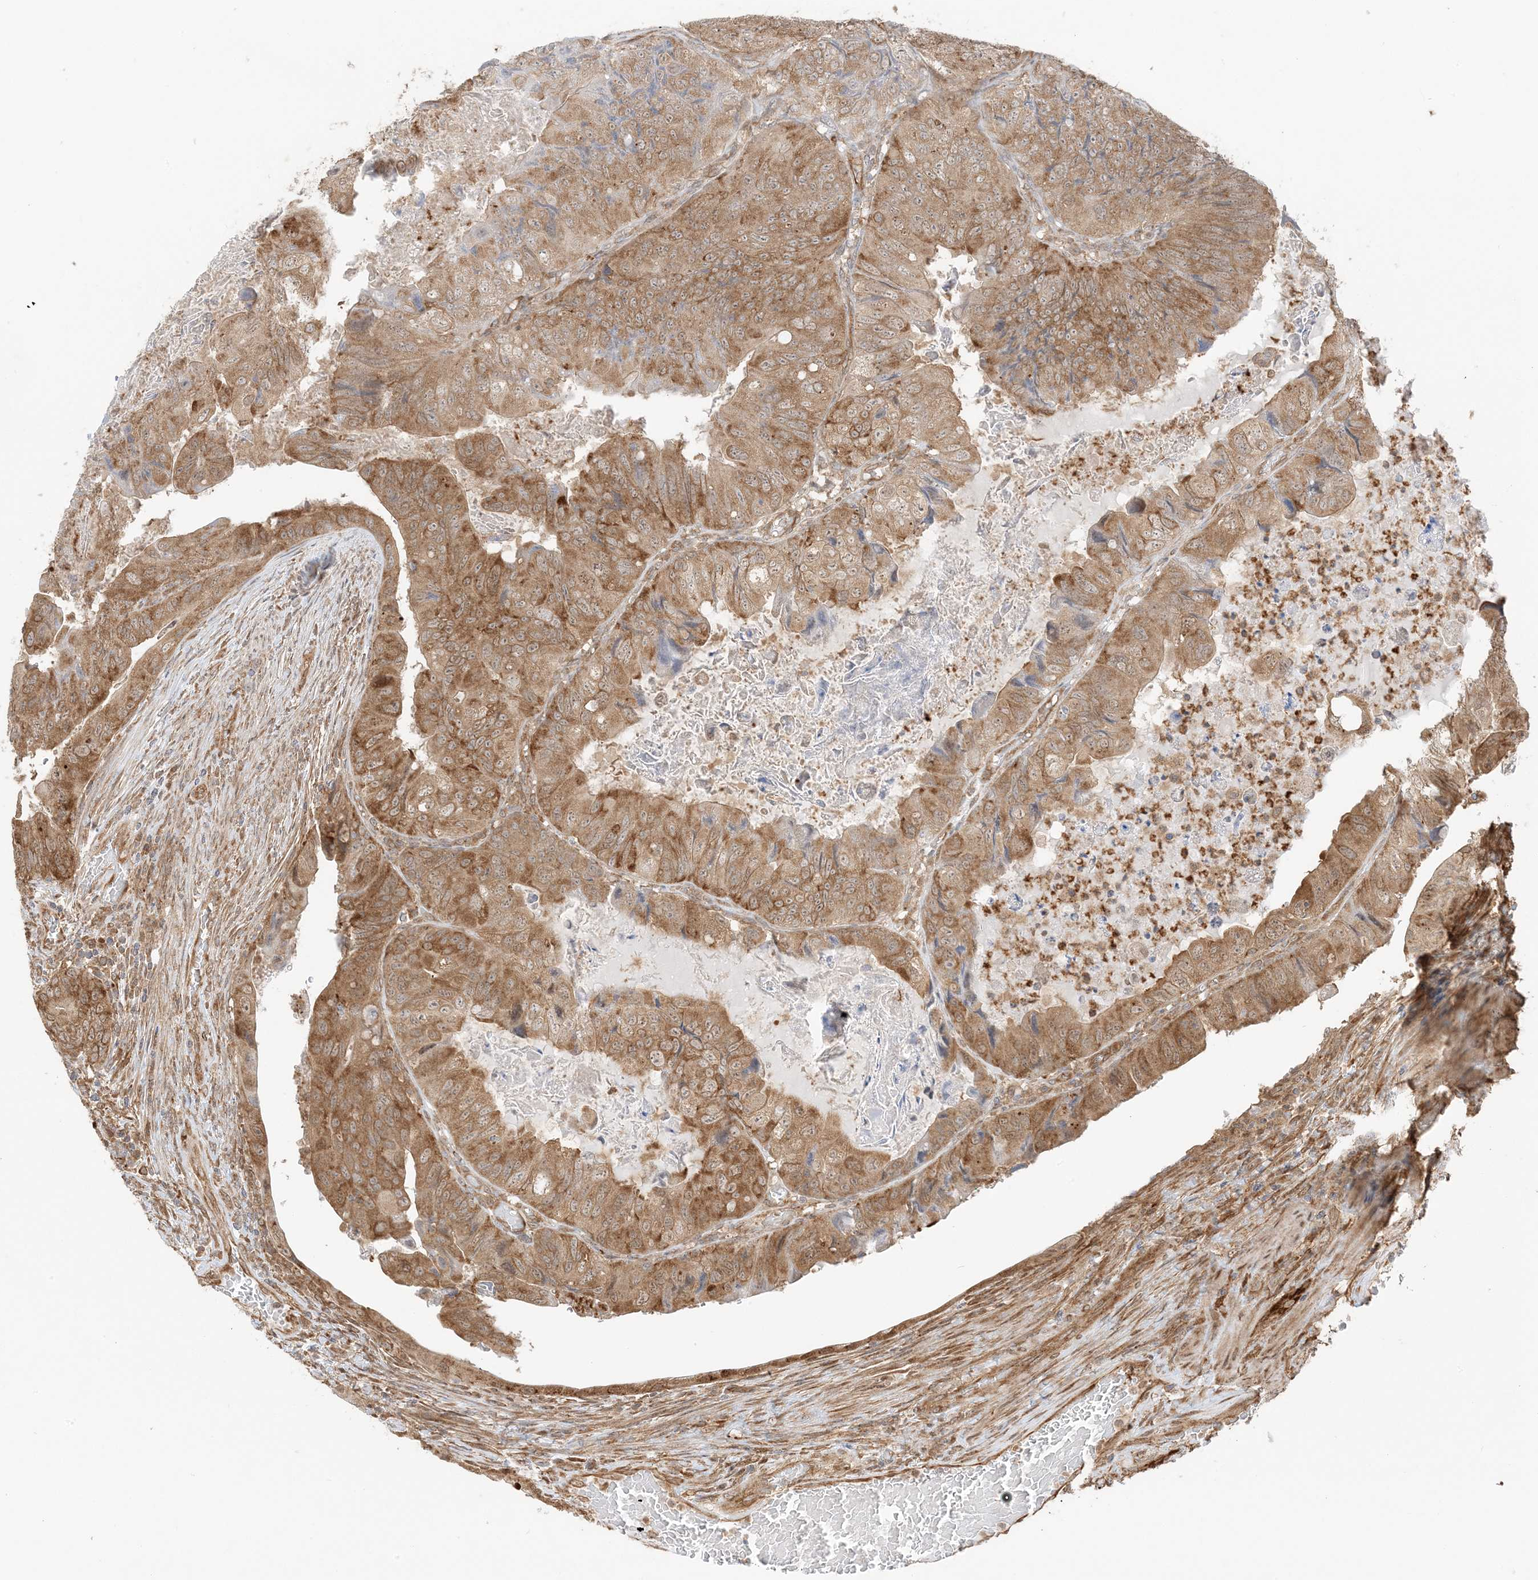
{"staining": {"intensity": "moderate", "quantity": ">75%", "location": "cytoplasmic/membranous"}, "tissue": "colorectal cancer", "cell_type": "Tumor cells", "image_type": "cancer", "snomed": [{"axis": "morphology", "description": "Adenocarcinoma, NOS"}, {"axis": "topography", "description": "Rectum"}], "caption": "A histopathology image of colorectal adenocarcinoma stained for a protein exhibits moderate cytoplasmic/membranous brown staining in tumor cells.", "gene": "UBAP2L", "patient": {"sex": "male", "age": 63}}